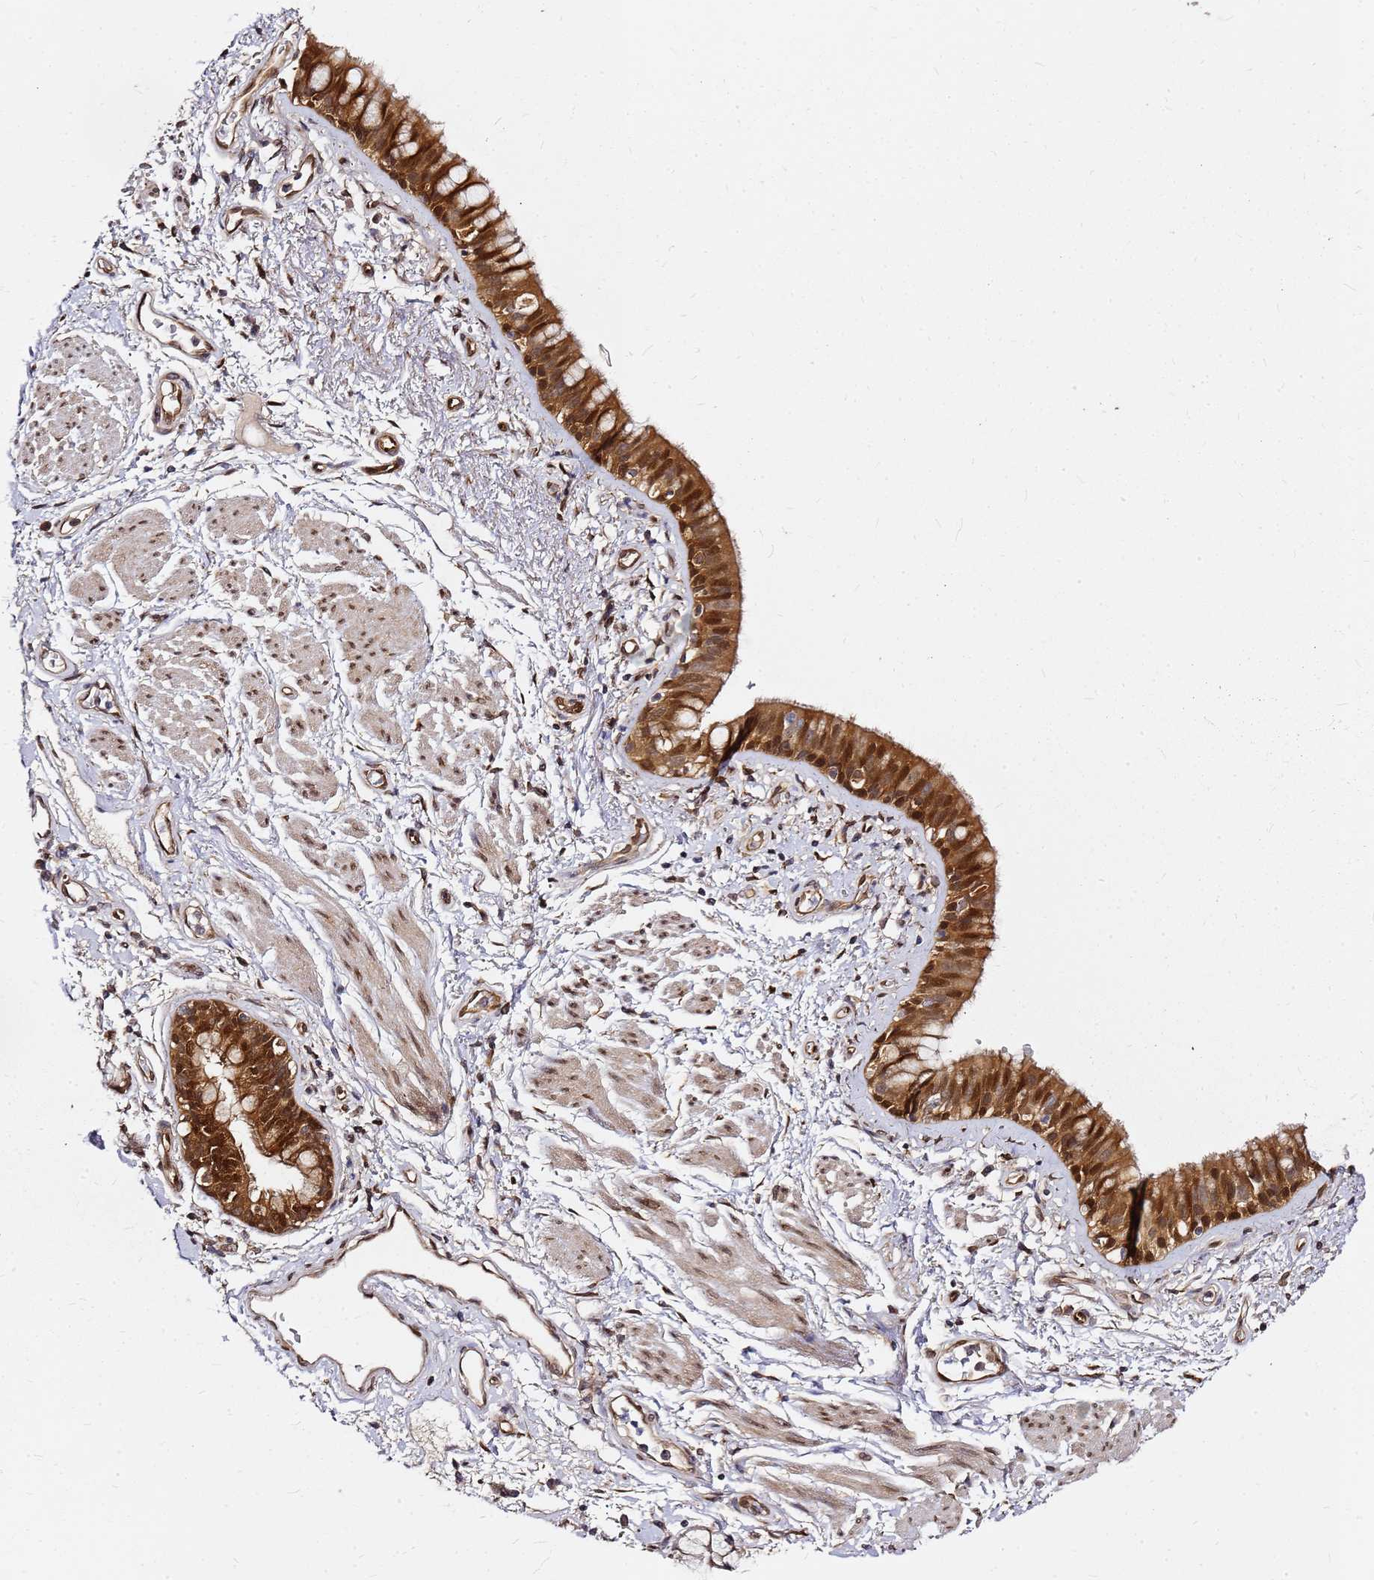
{"staining": {"intensity": "strong", "quantity": ">75%", "location": "cytoplasmic/membranous,nuclear"}, "tissue": "bronchus", "cell_type": "Respiratory epithelial cells", "image_type": "normal", "snomed": [{"axis": "morphology", "description": "Normal tissue, NOS"}, {"axis": "morphology", "description": "Neoplasm, uncertain whether benign or malignant"}, {"axis": "topography", "description": "Bronchus"}, {"axis": "topography", "description": "Lung"}], "caption": "Protein expression analysis of normal bronchus reveals strong cytoplasmic/membranous,nuclear positivity in about >75% of respiratory epithelial cells. (DAB IHC, brown staining for protein, blue staining for nuclei).", "gene": "NUDT14", "patient": {"sex": "male", "age": 55}}